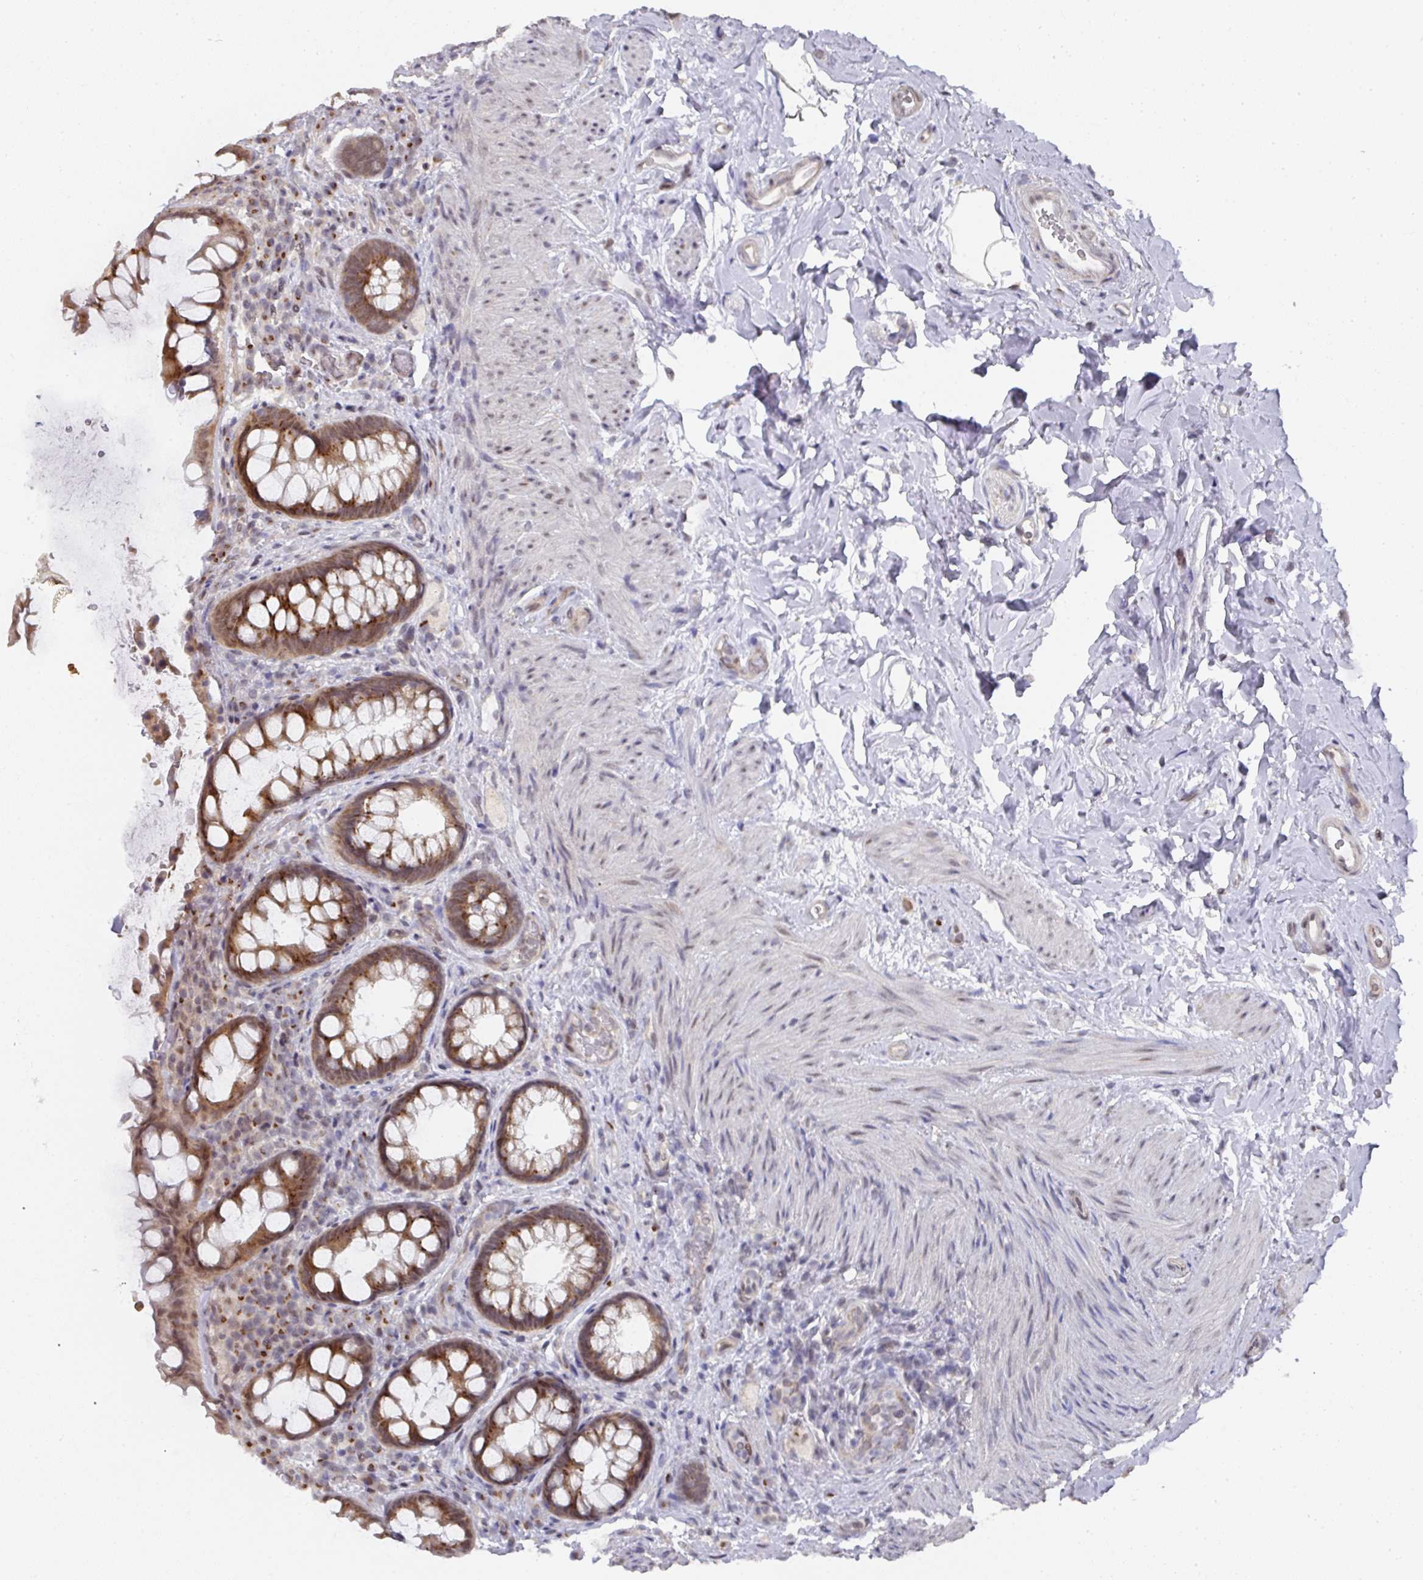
{"staining": {"intensity": "moderate", "quantity": ">75%", "location": "cytoplasmic/membranous,nuclear"}, "tissue": "rectum", "cell_type": "Glandular cells", "image_type": "normal", "snomed": [{"axis": "morphology", "description": "Normal tissue, NOS"}, {"axis": "topography", "description": "Rectum"}, {"axis": "topography", "description": "Peripheral nerve tissue"}], "caption": "Human rectum stained with a brown dye demonstrates moderate cytoplasmic/membranous,nuclear positive positivity in about >75% of glandular cells.", "gene": "C18orf25", "patient": {"sex": "female", "age": 69}}